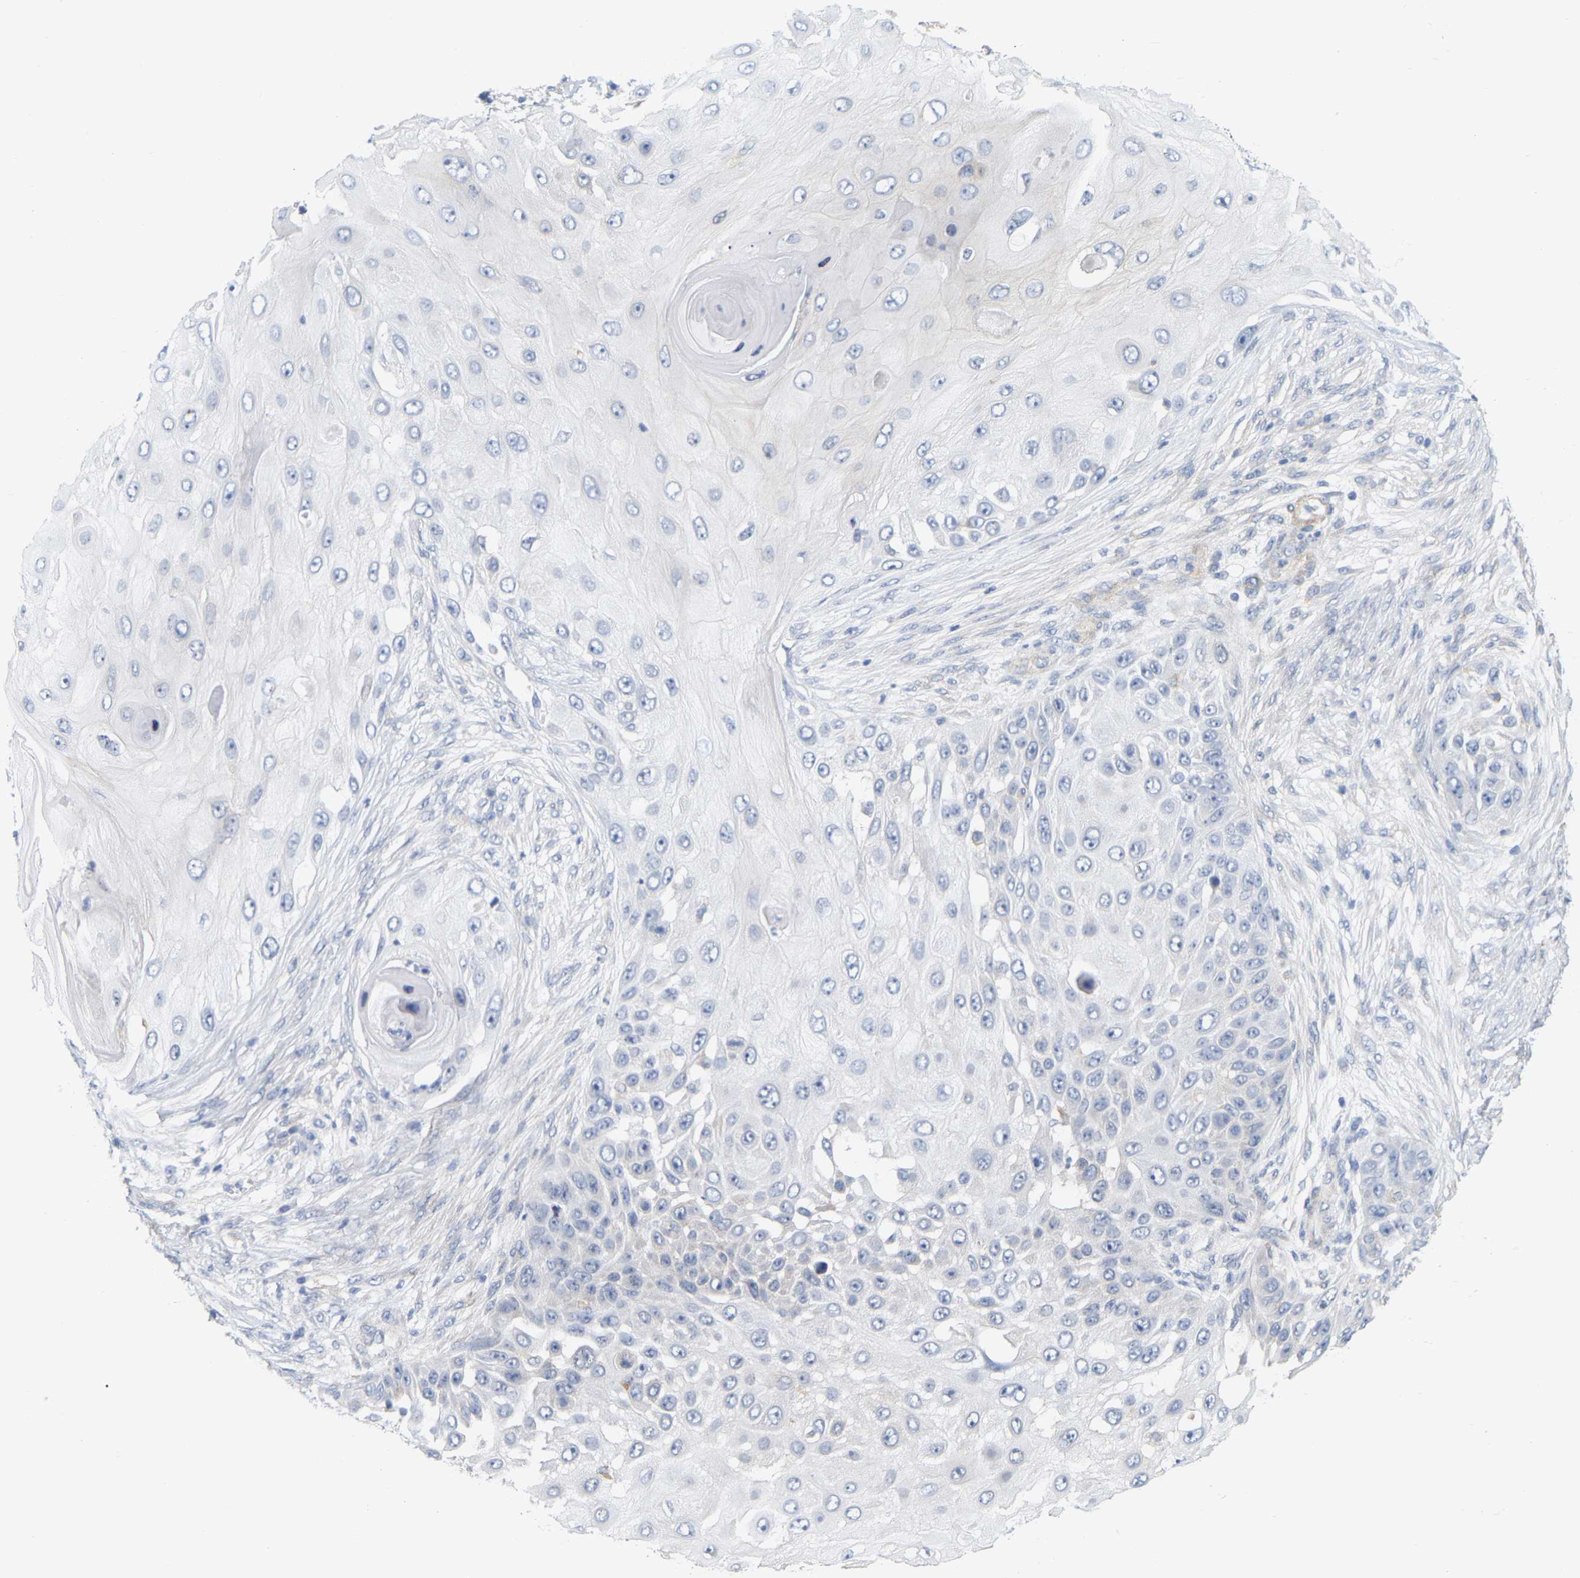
{"staining": {"intensity": "negative", "quantity": "none", "location": "none"}, "tissue": "skin cancer", "cell_type": "Tumor cells", "image_type": "cancer", "snomed": [{"axis": "morphology", "description": "Squamous cell carcinoma, NOS"}, {"axis": "topography", "description": "Skin"}], "caption": "High power microscopy photomicrograph of an immunohistochemistry (IHC) micrograph of skin cancer (squamous cell carcinoma), revealing no significant staining in tumor cells. The staining is performed using DAB brown chromogen with nuclei counter-stained in using hematoxylin.", "gene": "RAPH1", "patient": {"sex": "female", "age": 44}}